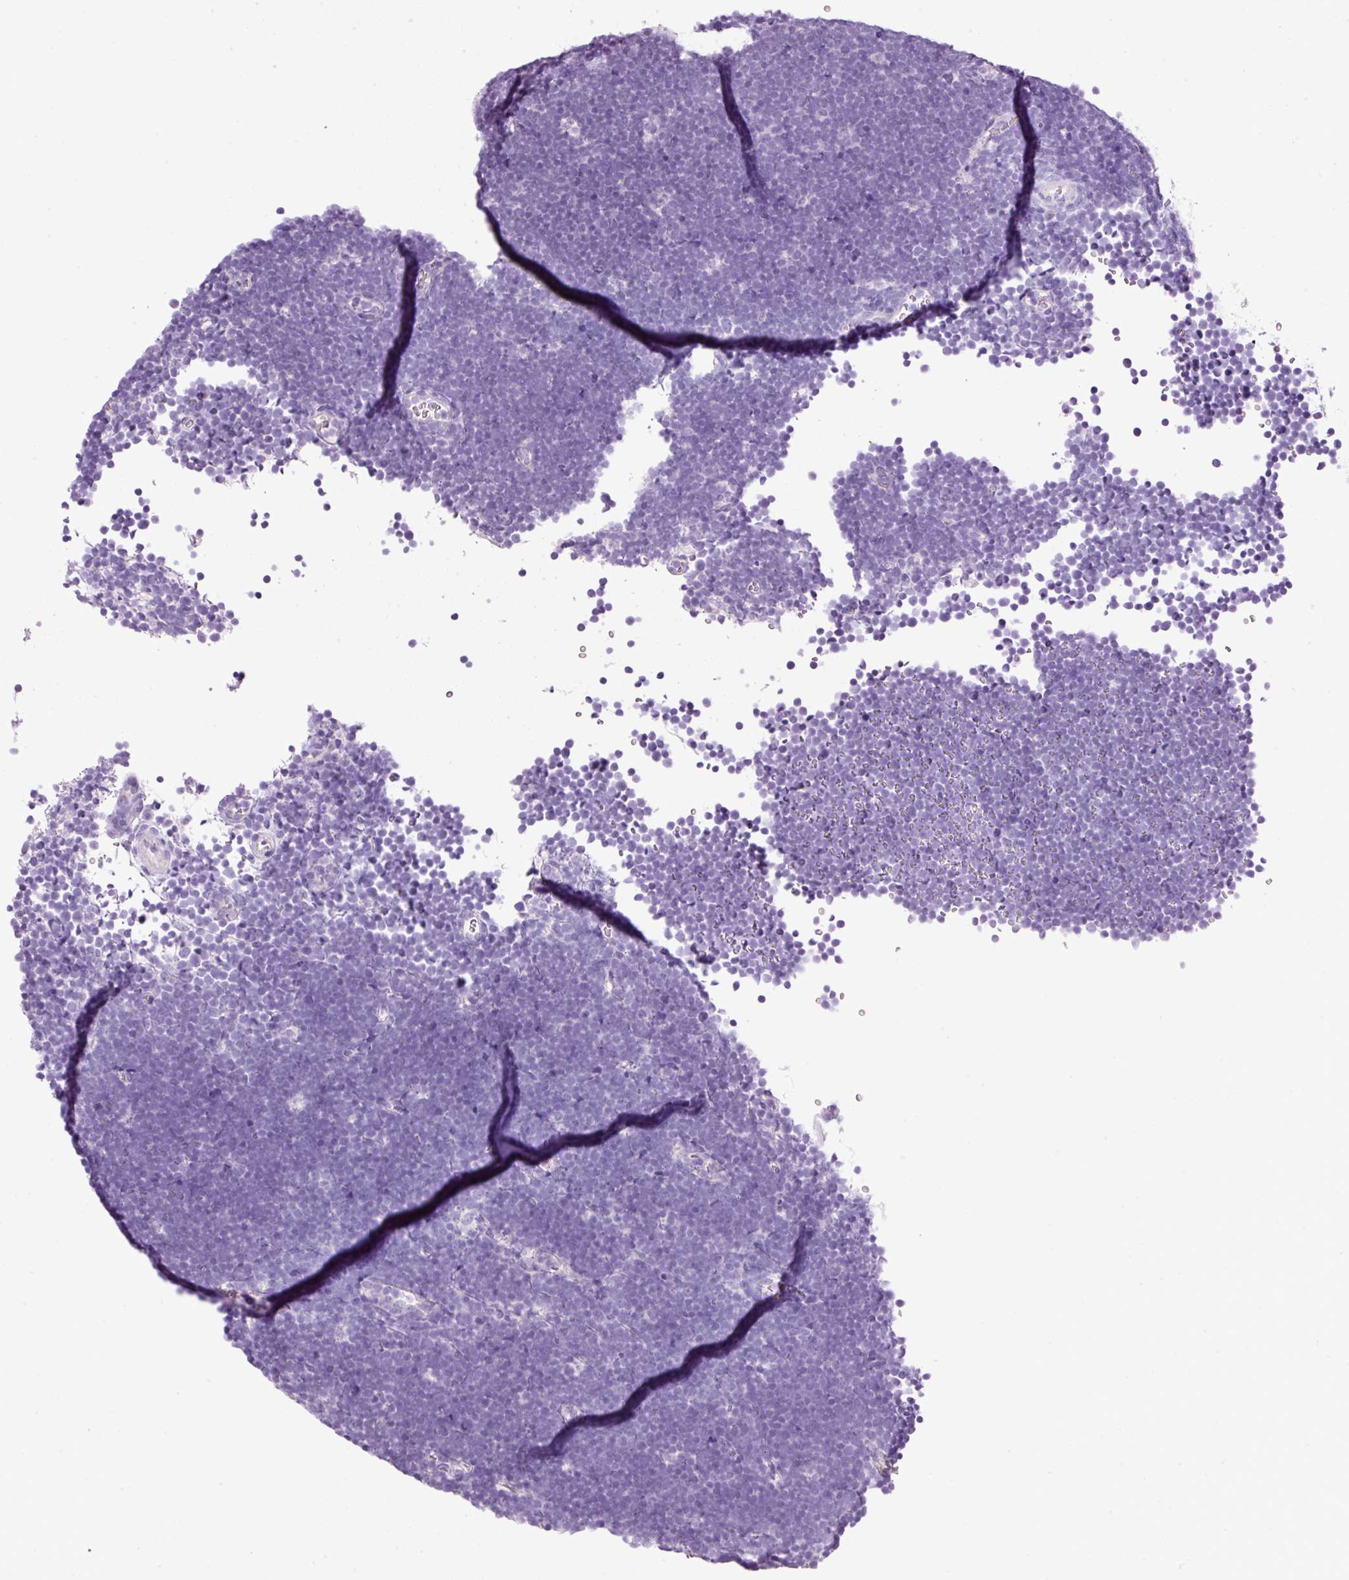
{"staining": {"intensity": "negative", "quantity": "none", "location": "none"}, "tissue": "lymphoma", "cell_type": "Tumor cells", "image_type": "cancer", "snomed": [{"axis": "morphology", "description": "Malignant lymphoma, non-Hodgkin's type, High grade"}, {"axis": "topography", "description": "Lymph node"}], "caption": "DAB (3,3'-diaminobenzidine) immunohistochemical staining of human lymphoma shows no significant positivity in tumor cells.", "gene": "BSND", "patient": {"sex": "male", "age": 13}}